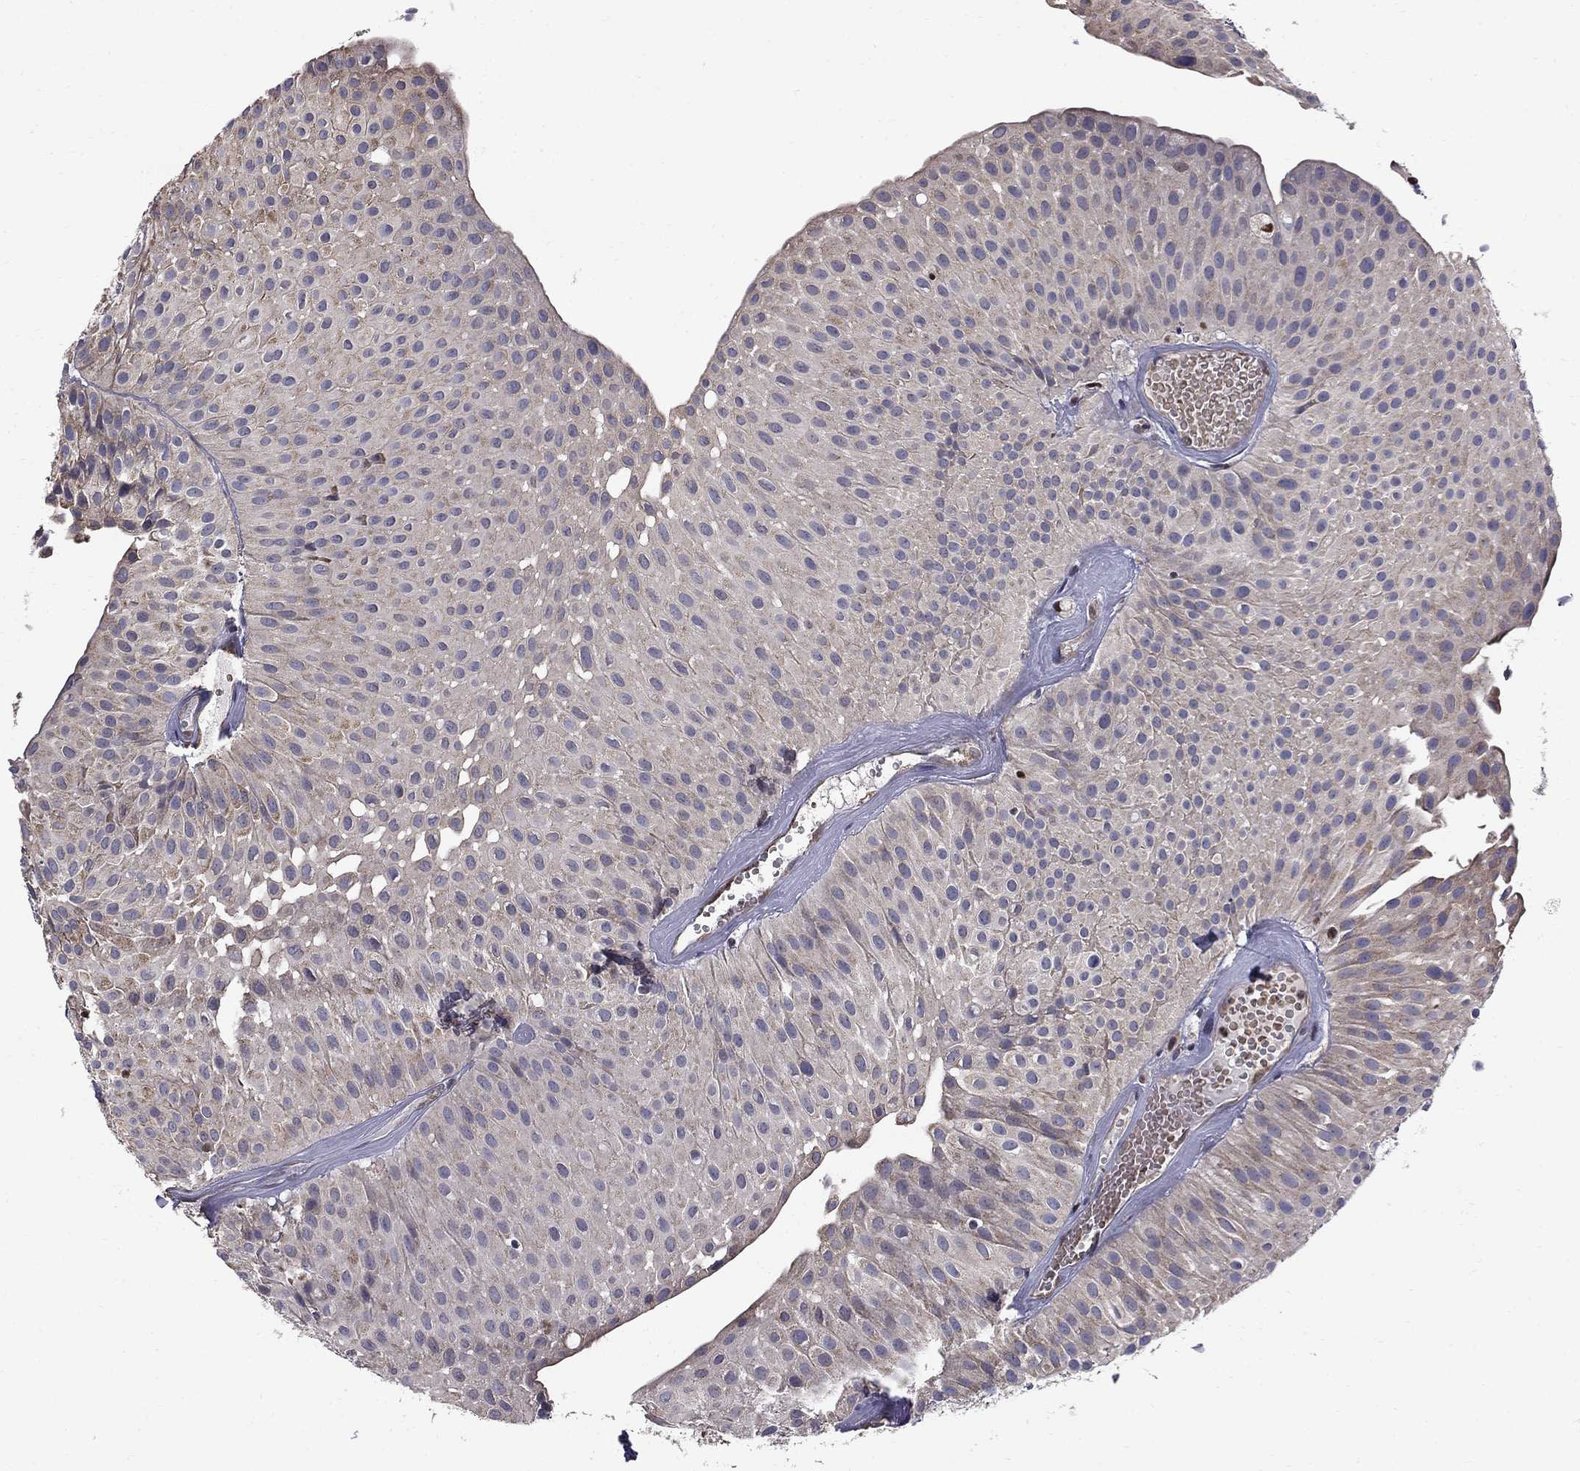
{"staining": {"intensity": "negative", "quantity": "none", "location": "none"}, "tissue": "urothelial cancer", "cell_type": "Tumor cells", "image_type": "cancer", "snomed": [{"axis": "morphology", "description": "Urothelial carcinoma, Low grade"}, {"axis": "topography", "description": "Urinary bladder"}], "caption": "A high-resolution histopathology image shows immunohistochemistry staining of urothelial cancer, which displays no significant positivity in tumor cells.", "gene": "HSPB2", "patient": {"sex": "male", "age": 64}}